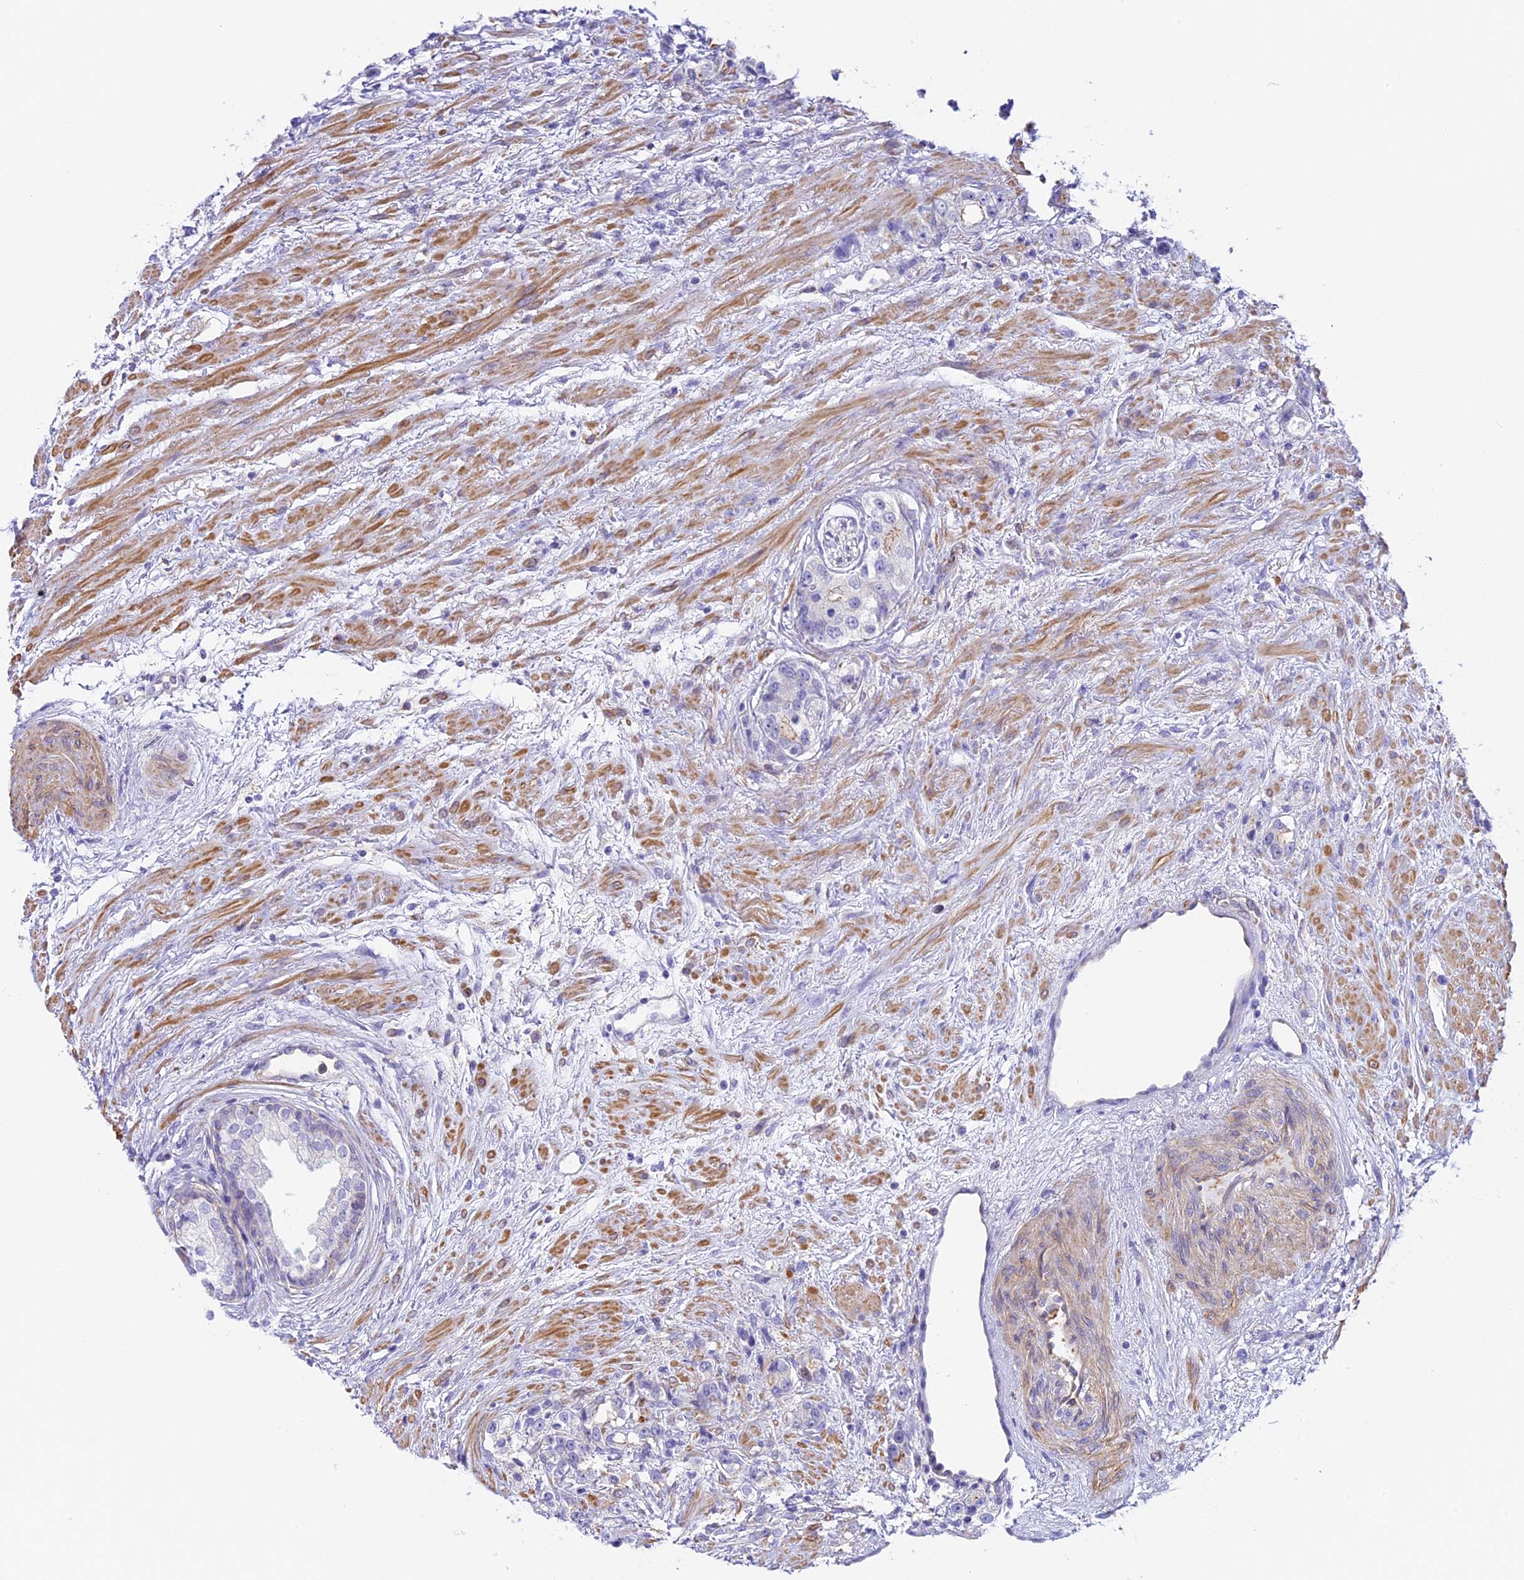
{"staining": {"intensity": "negative", "quantity": "none", "location": "none"}, "tissue": "prostate cancer", "cell_type": "Tumor cells", "image_type": "cancer", "snomed": [{"axis": "morphology", "description": "Adenocarcinoma, High grade"}, {"axis": "topography", "description": "Prostate"}], "caption": "Image shows no significant protein positivity in tumor cells of prostate cancer (high-grade adenocarcinoma). (Immunohistochemistry, brightfield microscopy, high magnification).", "gene": "HOMER3", "patient": {"sex": "male", "age": 63}}